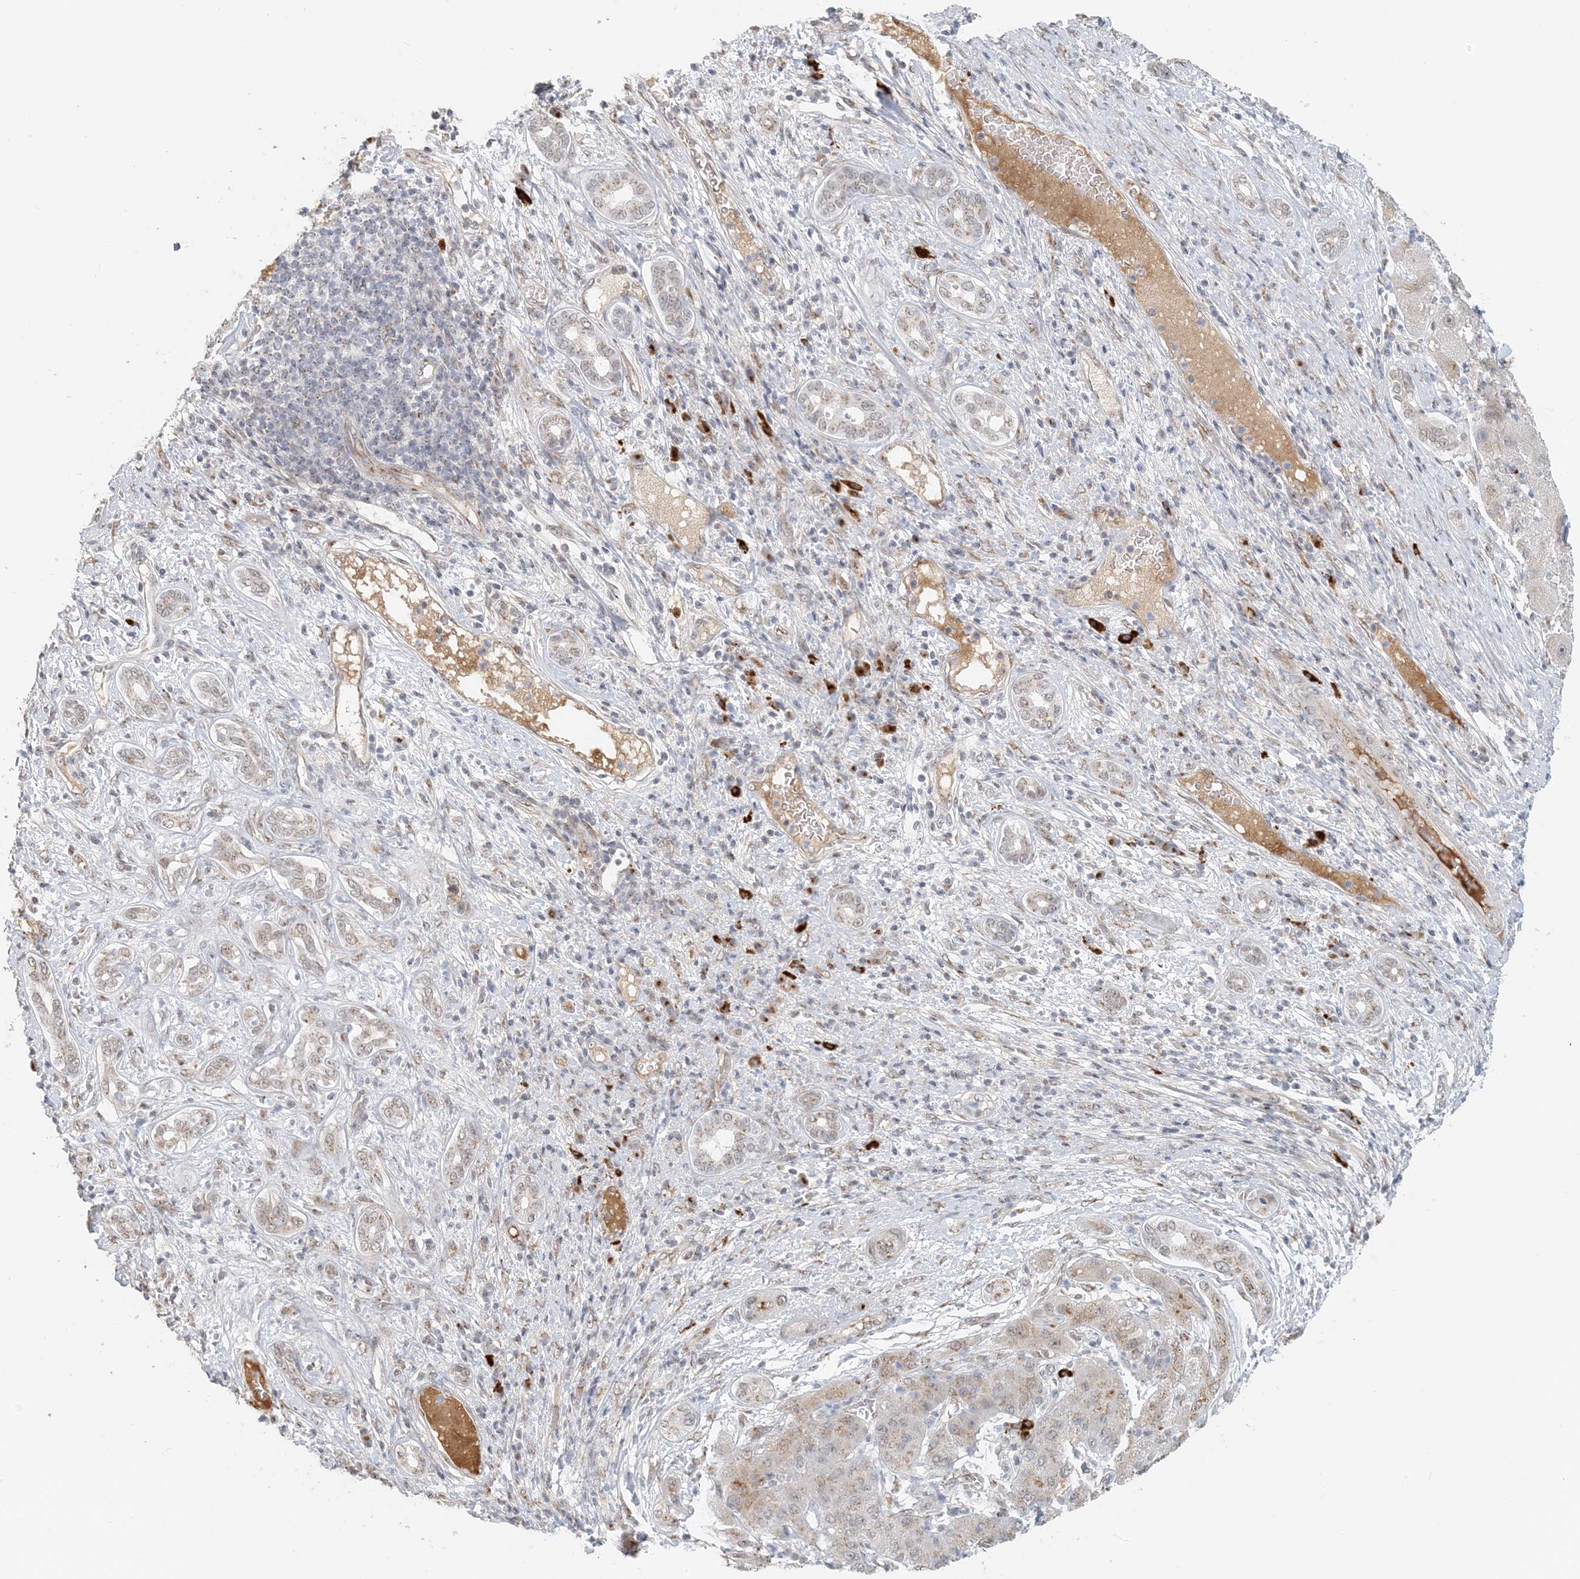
{"staining": {"intensity": "weak", "quantity": "25%-75%", "location": "cytoplasmic/membranous"}, "tissue": "liver cancer", "cell_type": "Tumor cells", "image_type": "cancer", "snomed": [{"axis": "morphology", "description": "Carcinoma, Hepatocellular, NOS"}, {"axis": "topography", "description": "Liver"}], "caption": "Tumor cells display low levels of weak cytoplasmic/membranous expression in about 25%-75% of cells in hepatocellular carcinoma (liver).", "gene": "ZCCHC4", "patient": {"sex": "male", "age": 65}}